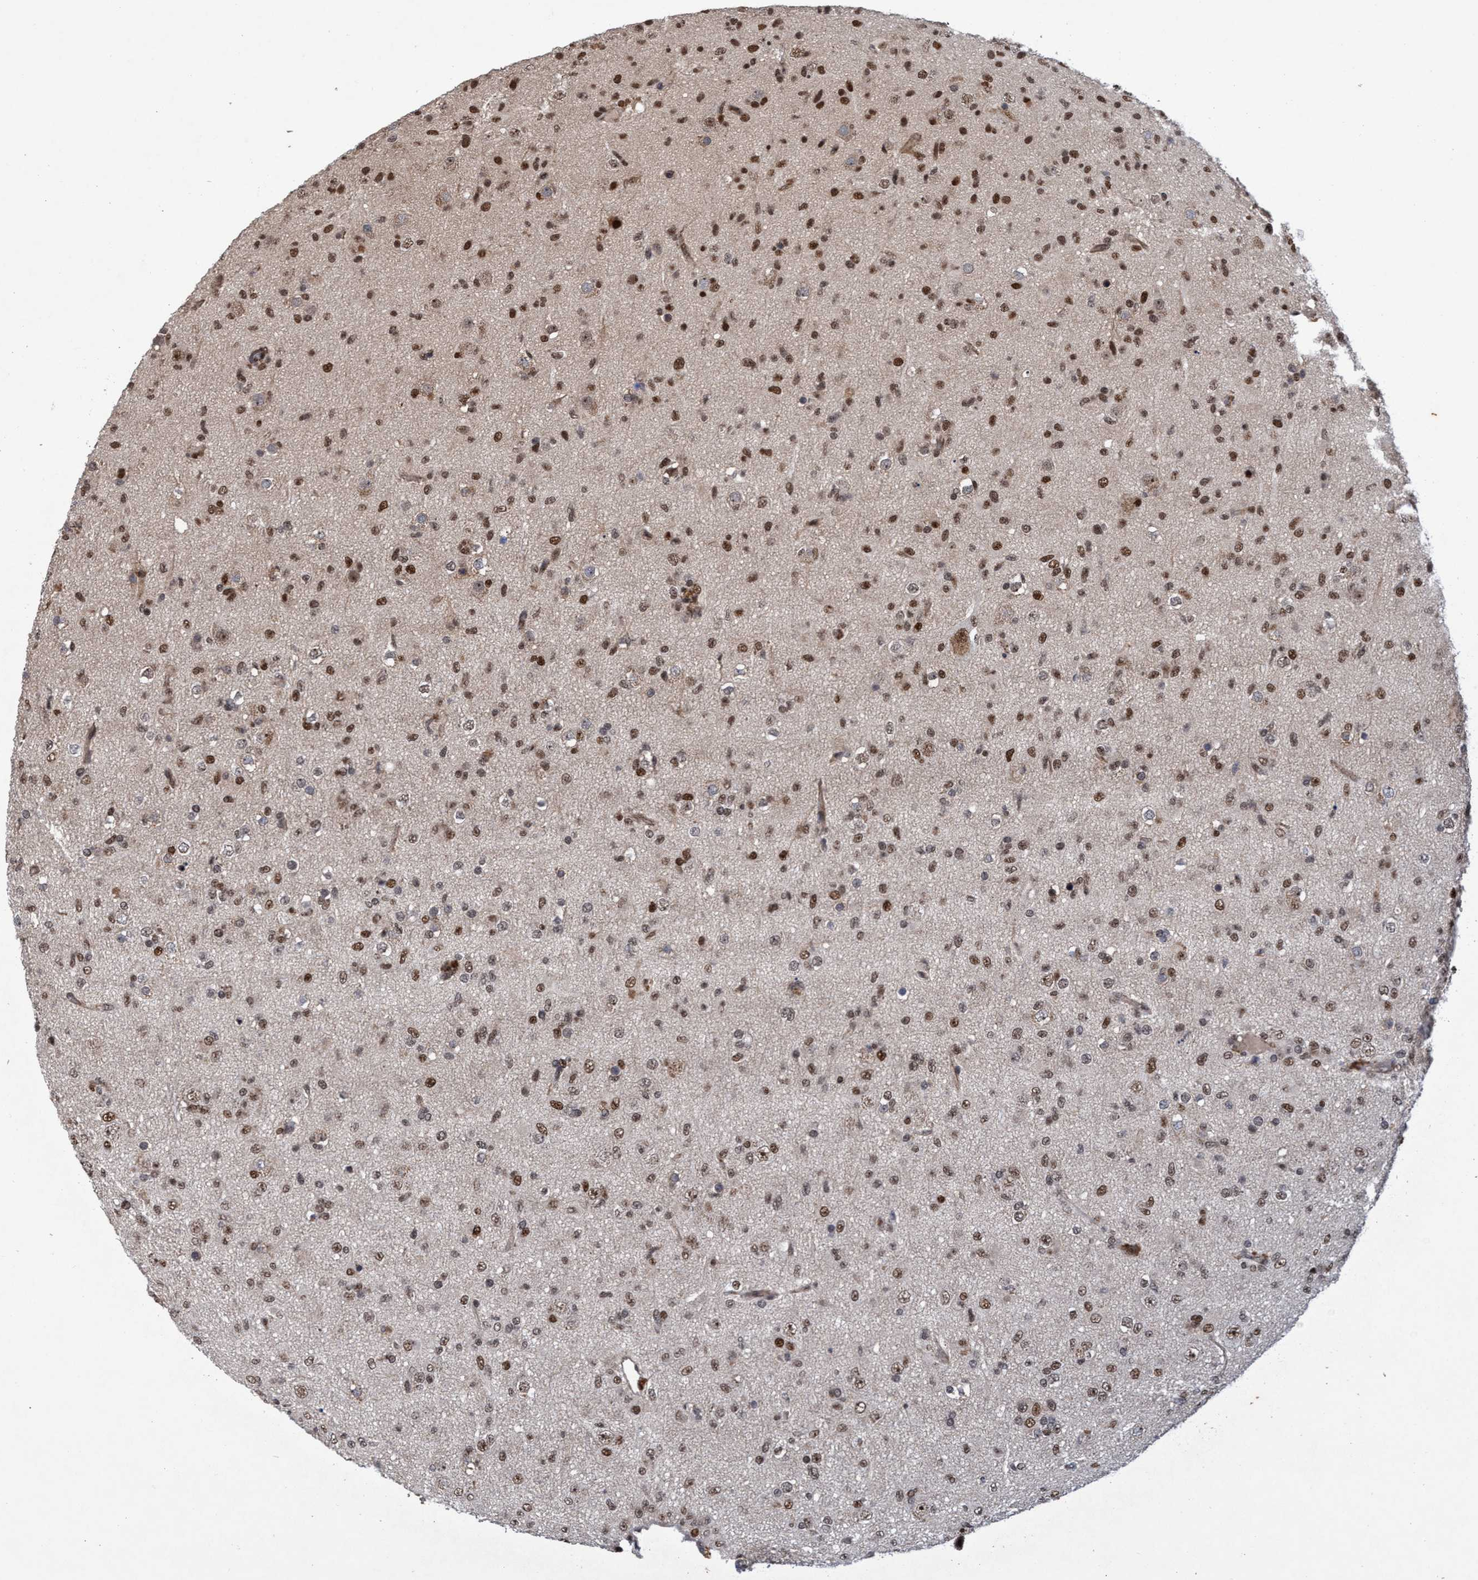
{"staining": {"intensity": "moderate", "quantity": ">75%", "location": "nuclear"}, "tissue": "glioma", "cell_type": "Tumor cells", "image_type": "cancer", "snomed": [{"axis": "morphology", "description": "Glioma, malignant, Low grade"}, {"axis": "topography", "description": "Brain"}], "caption": "IHC photomicrograph of neoplastic tissue: glioma stained using immunohistochemistry displays medium levels of moderate protein expression localized specifically in the nuclear of tumor cells, appearing as a nuclear brown color.", "gene": "GTF2F1", "patient": {"sex": "male", "age": 65}}